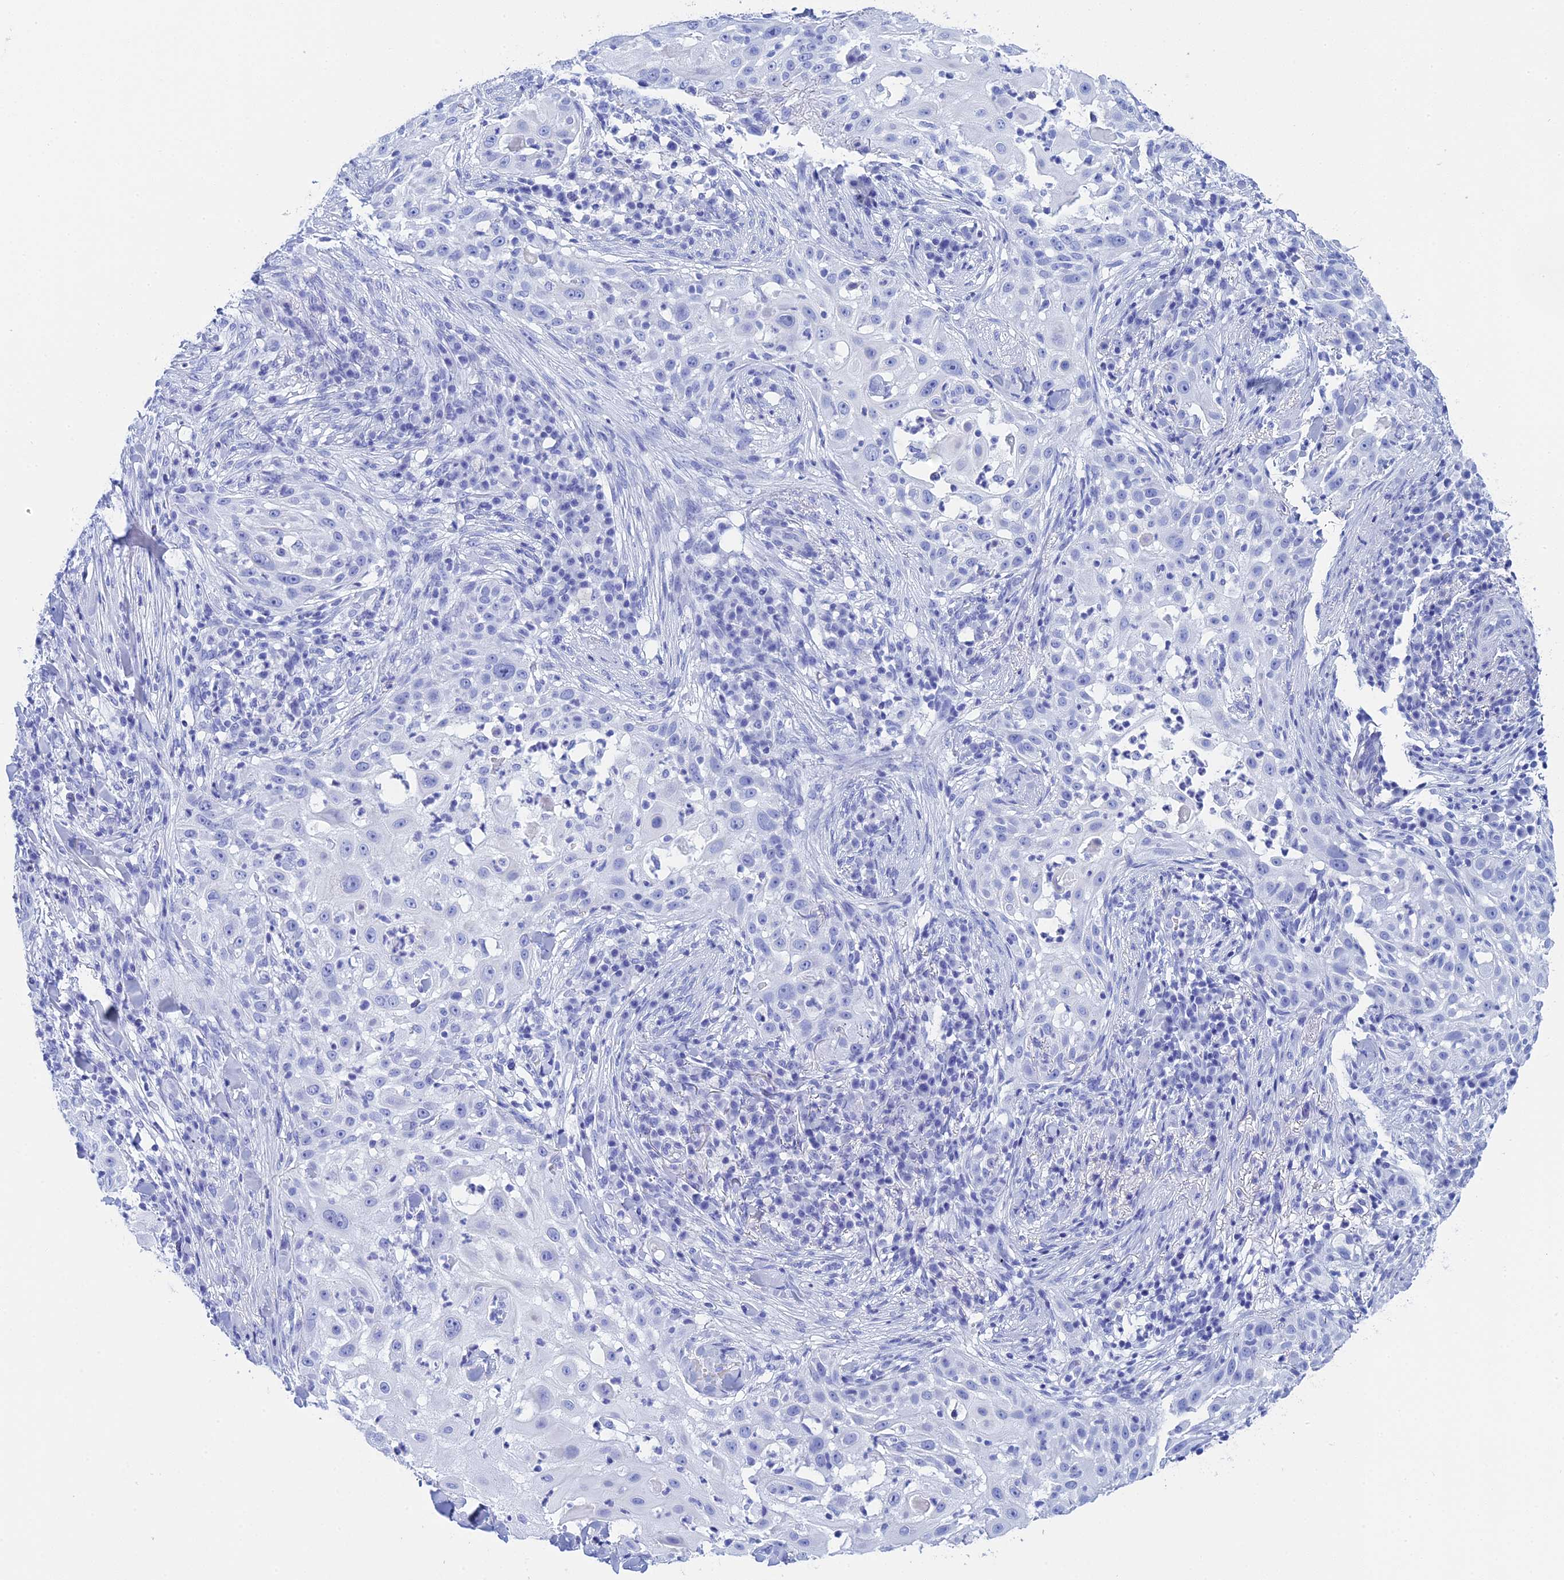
{"staining": {"intensity": "negative", "quantity": "none", "location": "none"}, "tissue": "skin cancer", "cell_type": "Tumor cells", "image_type": "cancer", "snomed": [{"axis": "morphology", "description": "Squamous cell carcinoma, NOS"}, {"axis": "topography", "description": "Skin"}], "caption": "Human skin cancer (squamous cell carcinoma) stained for a protein using IHC demonstrates no positivity in tumor cells.", "gene": "TEX101", "patient": {"sex": "female", "age": 44}}